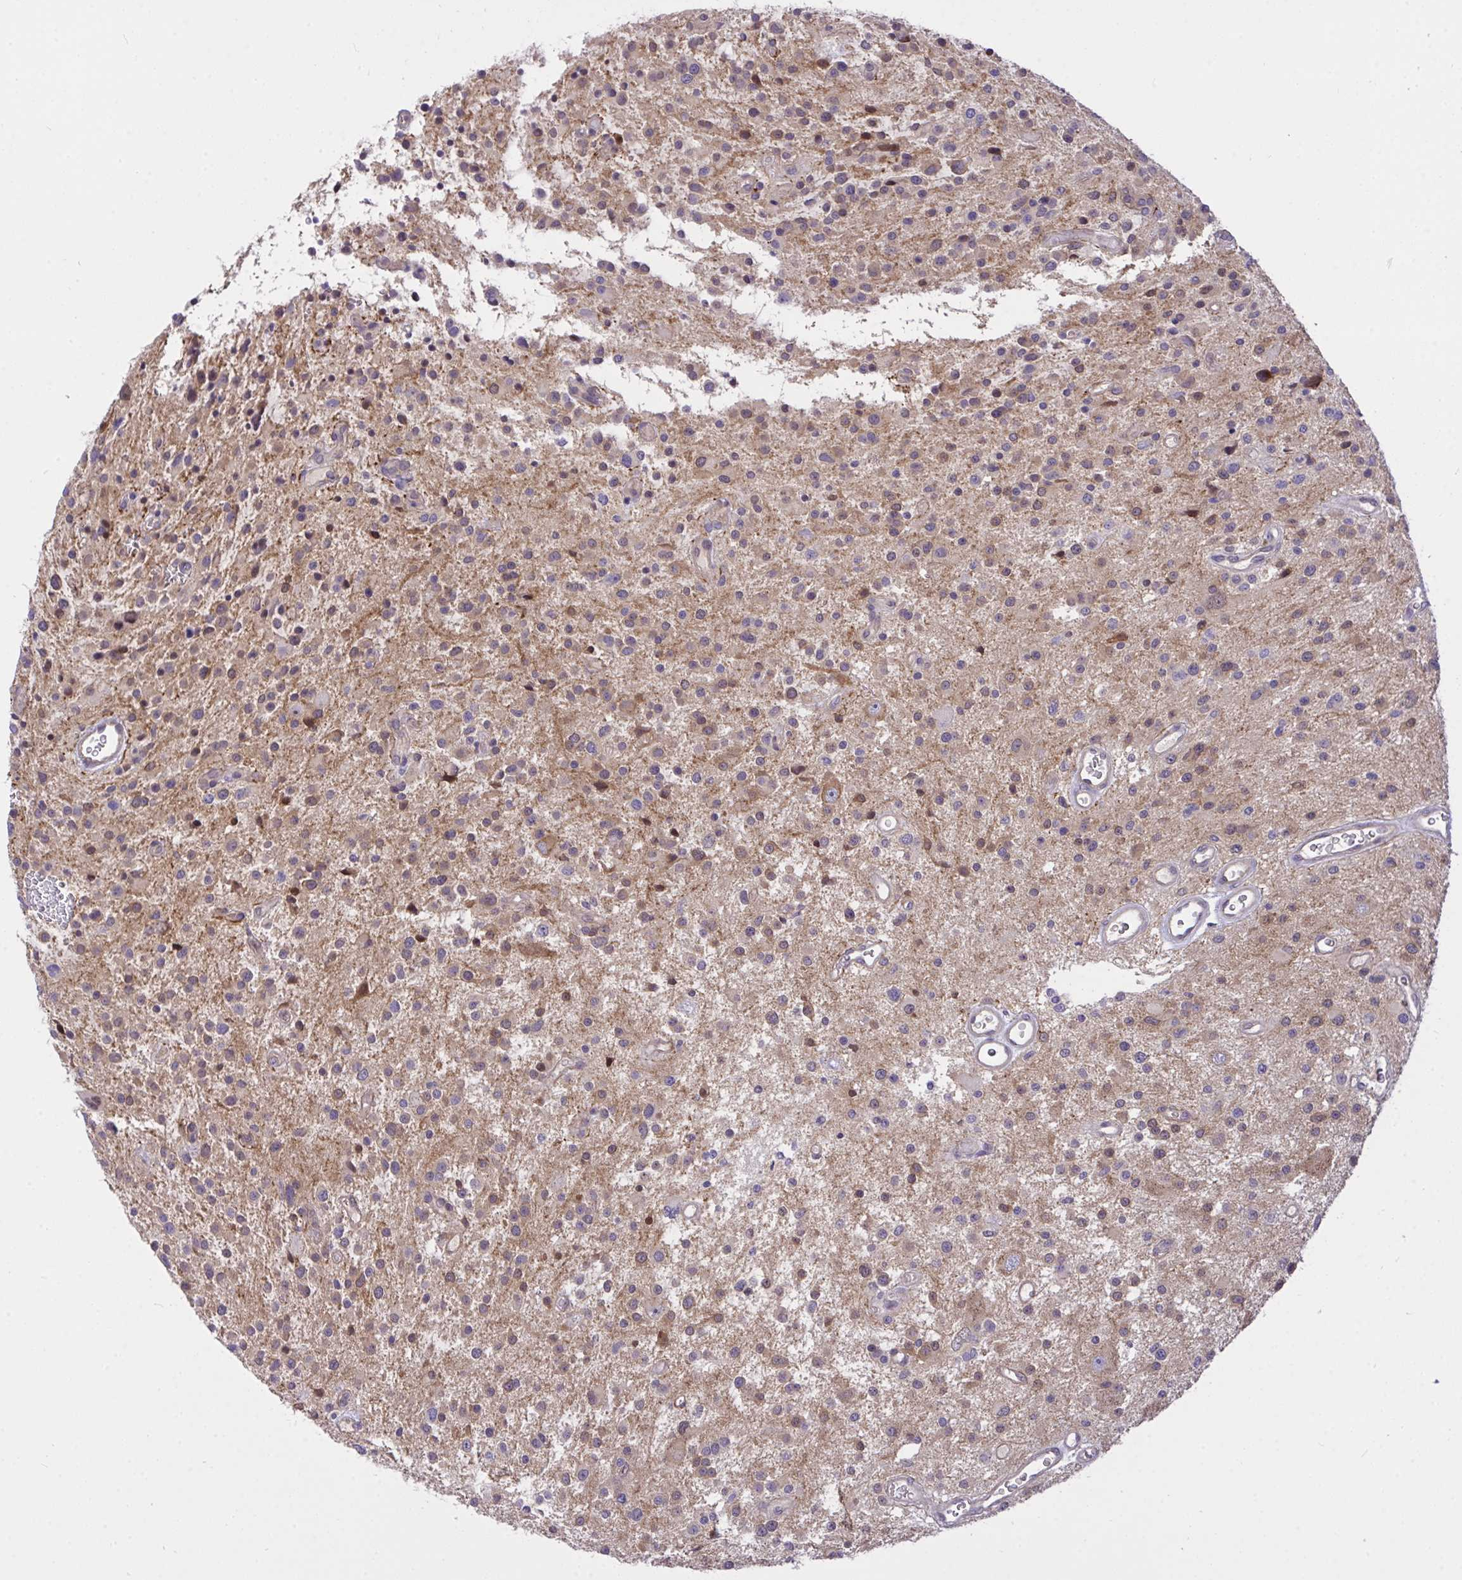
{"staining": {"intensity": "weak", "quantity": "25%-75%", "location": "cytoplasmic/membranous"}, "tissue": "glioma", "cell_type": "Tumor cells", "image_type": "cancer", "snomed": [{"axis": "morphology", "description": "Glioma, malignant, Low grade"}, {"axis": "topography", "description": "Brain"}], "caption": "Immunohistochemistry (IHC) (DAB) staining of human glioma displays weak cytoplasmic/membranous protein expression in approximately 25%-75% of tumor cells. The staining is performed using DAB (3,3'-diaminobenzidine) brown chromogen to label protein expression. The nuclei are counter-stained blue using hematoxylin.", "gene": "TLN2", "patient": {"sex": "male", "age": 43}}